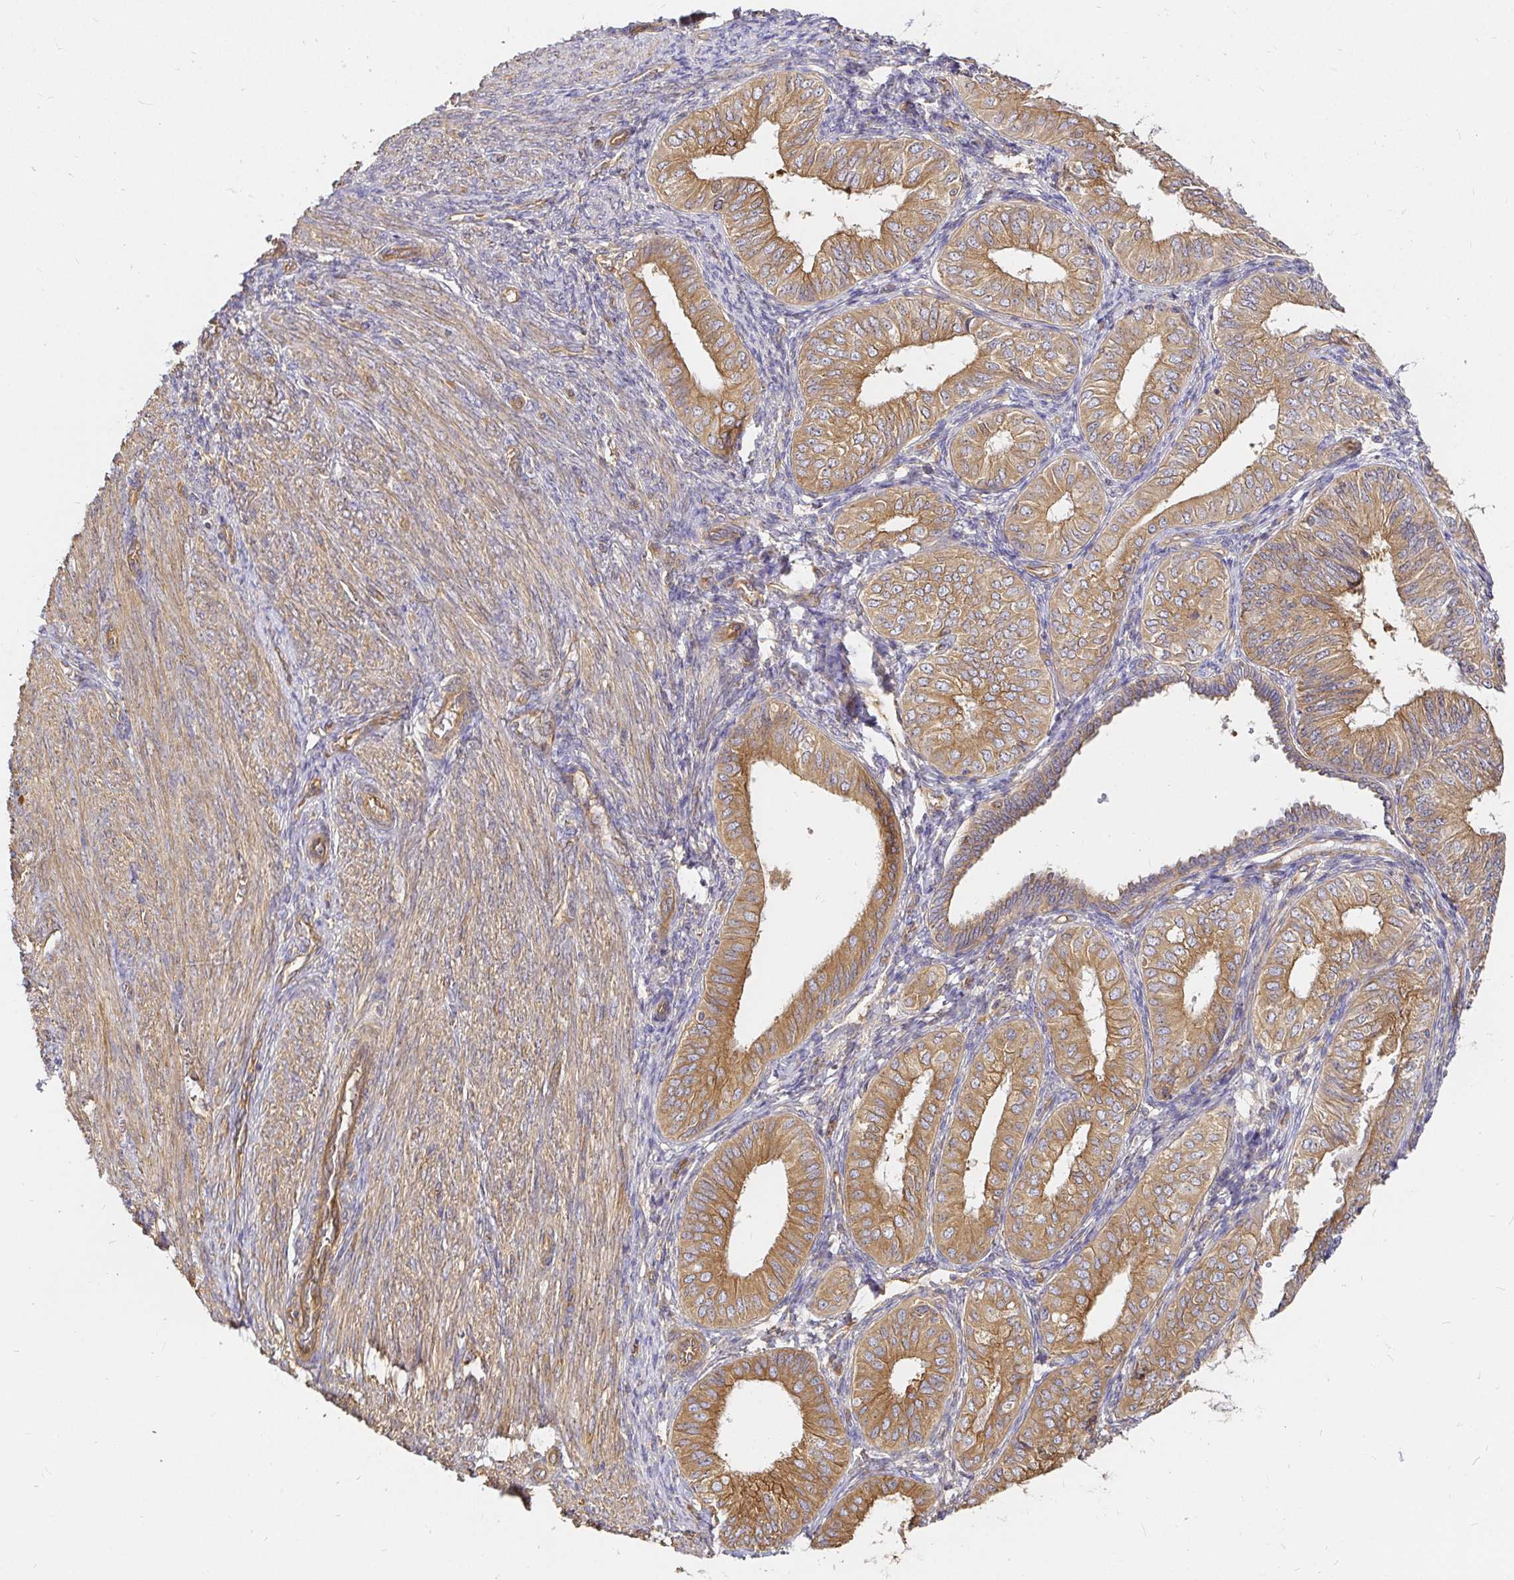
{"staining": {"intensity": "moderate", "quantity": ">75%", "location": "cytoplasmic/membranous"}, "tissue": "endometrial cancer", "cell_type": "Tumor cells", "image_type": "cancer", "snomed": [{"axis": "morphology", "description": "Adenocarcinoma, NOS"}, {"axis": "topography", "description": "Endometrium"}], "caption": "Immunohistochemical staining of human endometrial cancer (adenocarcinoma) exhibits medium levels of moderate cytoplasmic/membranous protein staining in approximately >75% of tumor cells. (DAB IHC with brightfield microscopy, high magnification).", "gene": "KIF5B", "patient": {"sex": "female", "age": 58}}